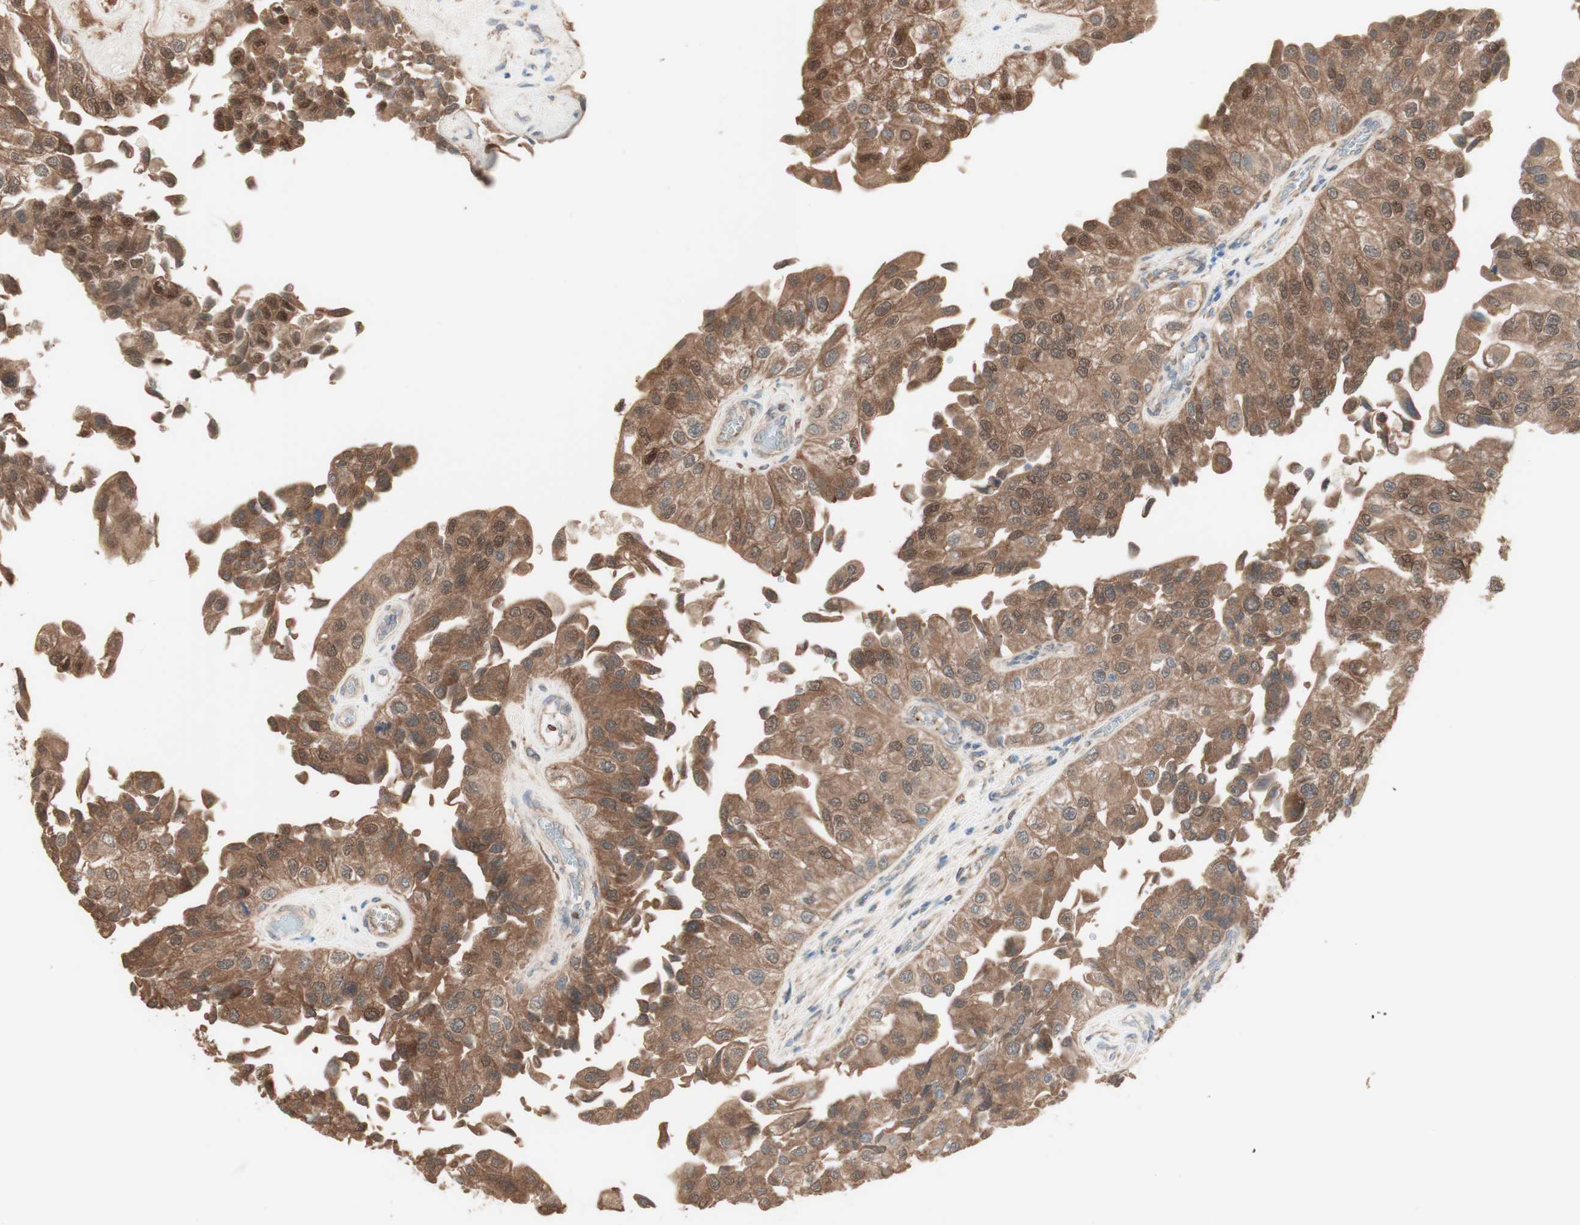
{"staining": {"intensity": "moderate", "quantity": ">75%", "location": "cytoplasmic/membranous"}, "tissue": "urothelial cancer", "cell_type": "Tumor cells", "image_type": "cancer", "snomed": [{"axis": "morphology", "description": "Urothelial carcinoma, High grade"}, {"axis": "topography", "description": "Kidney"}, {"axis": "topography", "description": "Urinary bladder"}], "caption": "Protein analysis of urothelial carcinoma (high-grade) tissue exhibits moderate cytoplasmic/membranous staining in approximately >75% of tumor cells.", "gene": "COMT", "patient": {"sex": "male", "age": 77}}